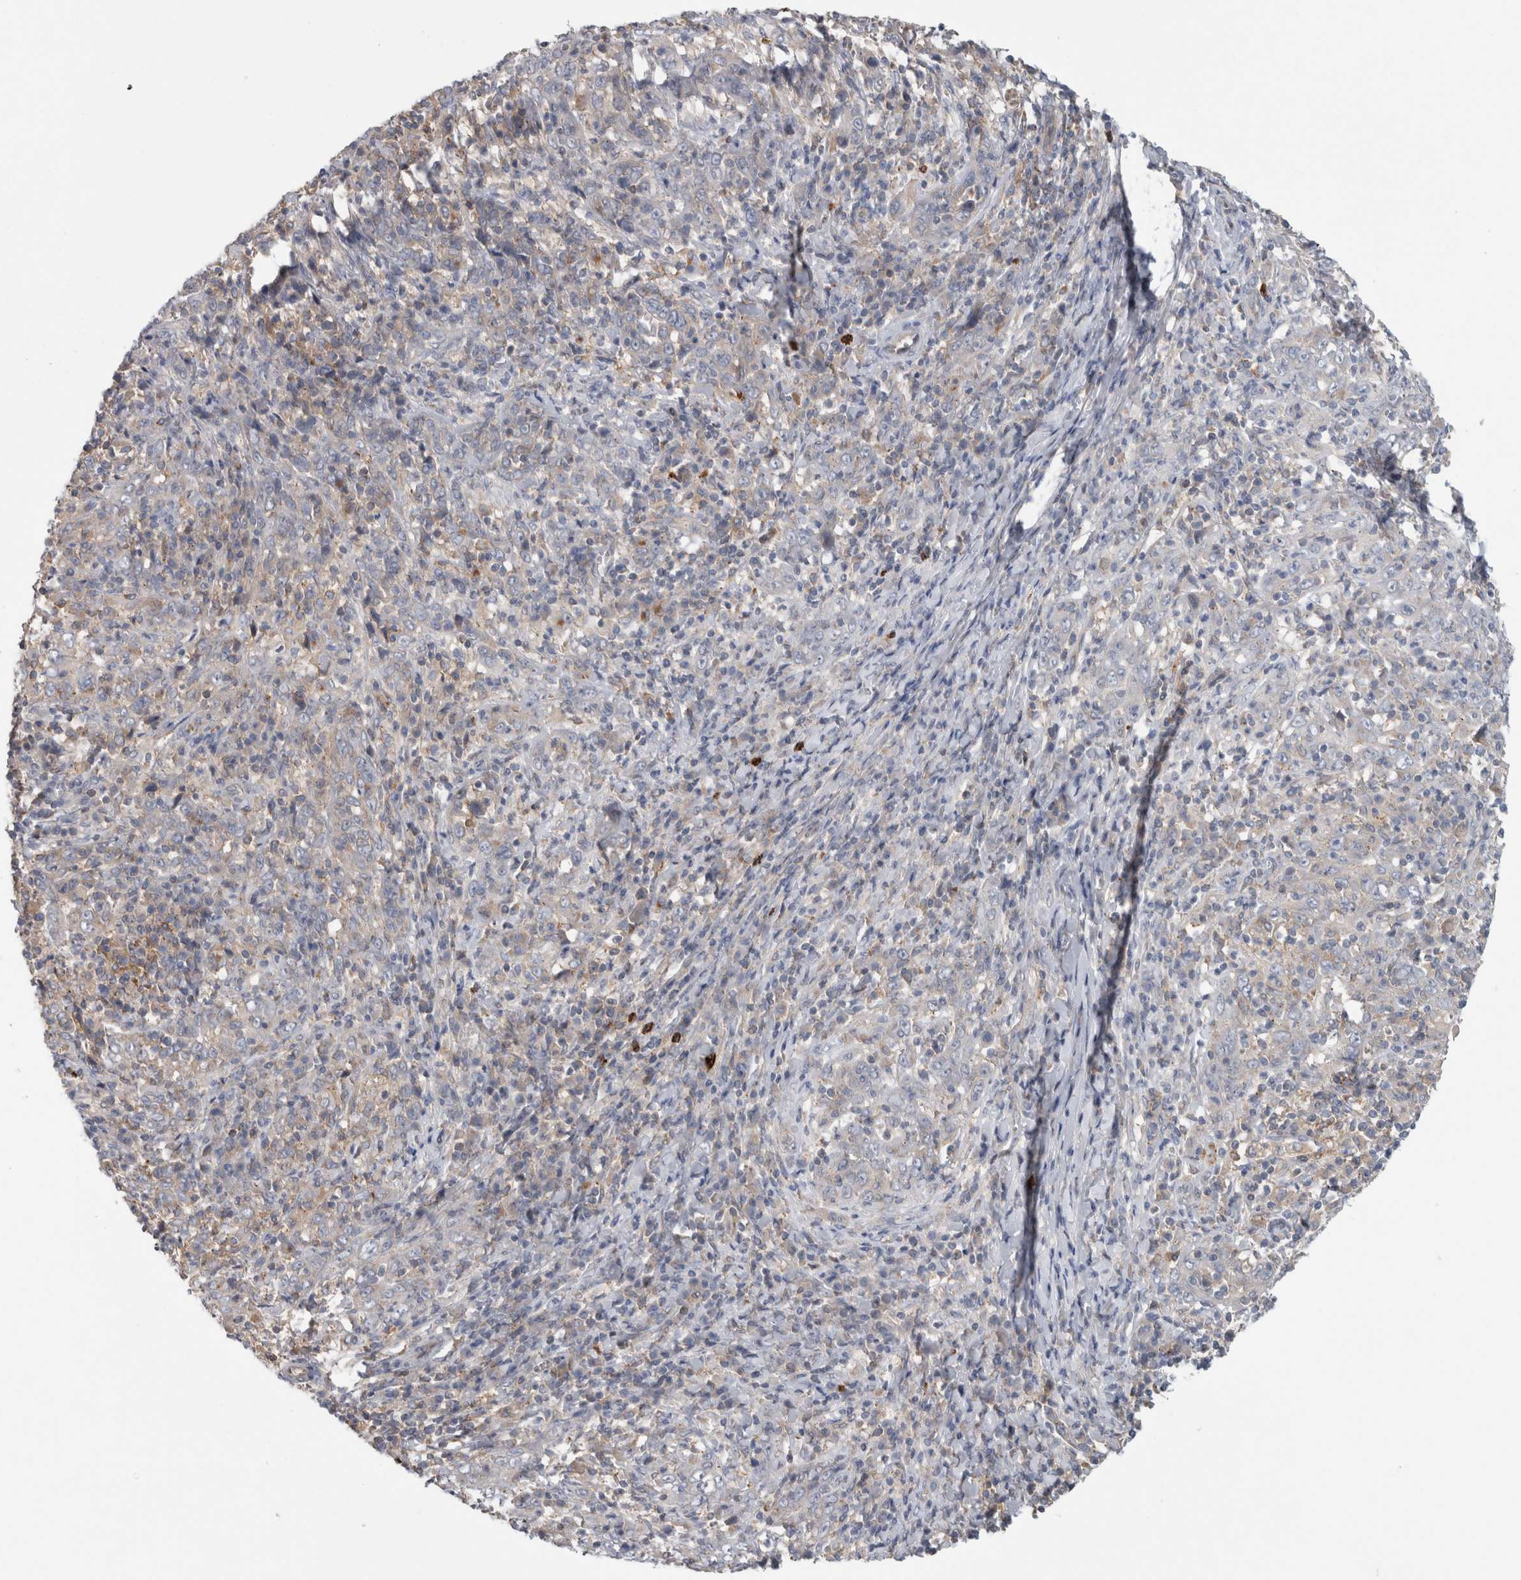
{"staining": {"intensity": "negative", "quantity": "none", "location": "none"}, "tissue": "cervical cancer", "cell_type": "Tumor cells", "image_type": "cancer", "snomed": [{"axis": "morphology", "description": "Squamous cell carcinoma, NOS"}, {"axis": "topography", "description": "Cervix"}], "caption": "An image of cervical cancer stained for a protein reveals no brown staining in tumor cells.", "gene": "TARBP1", "patient": {"sex": "female", "age": 46}}